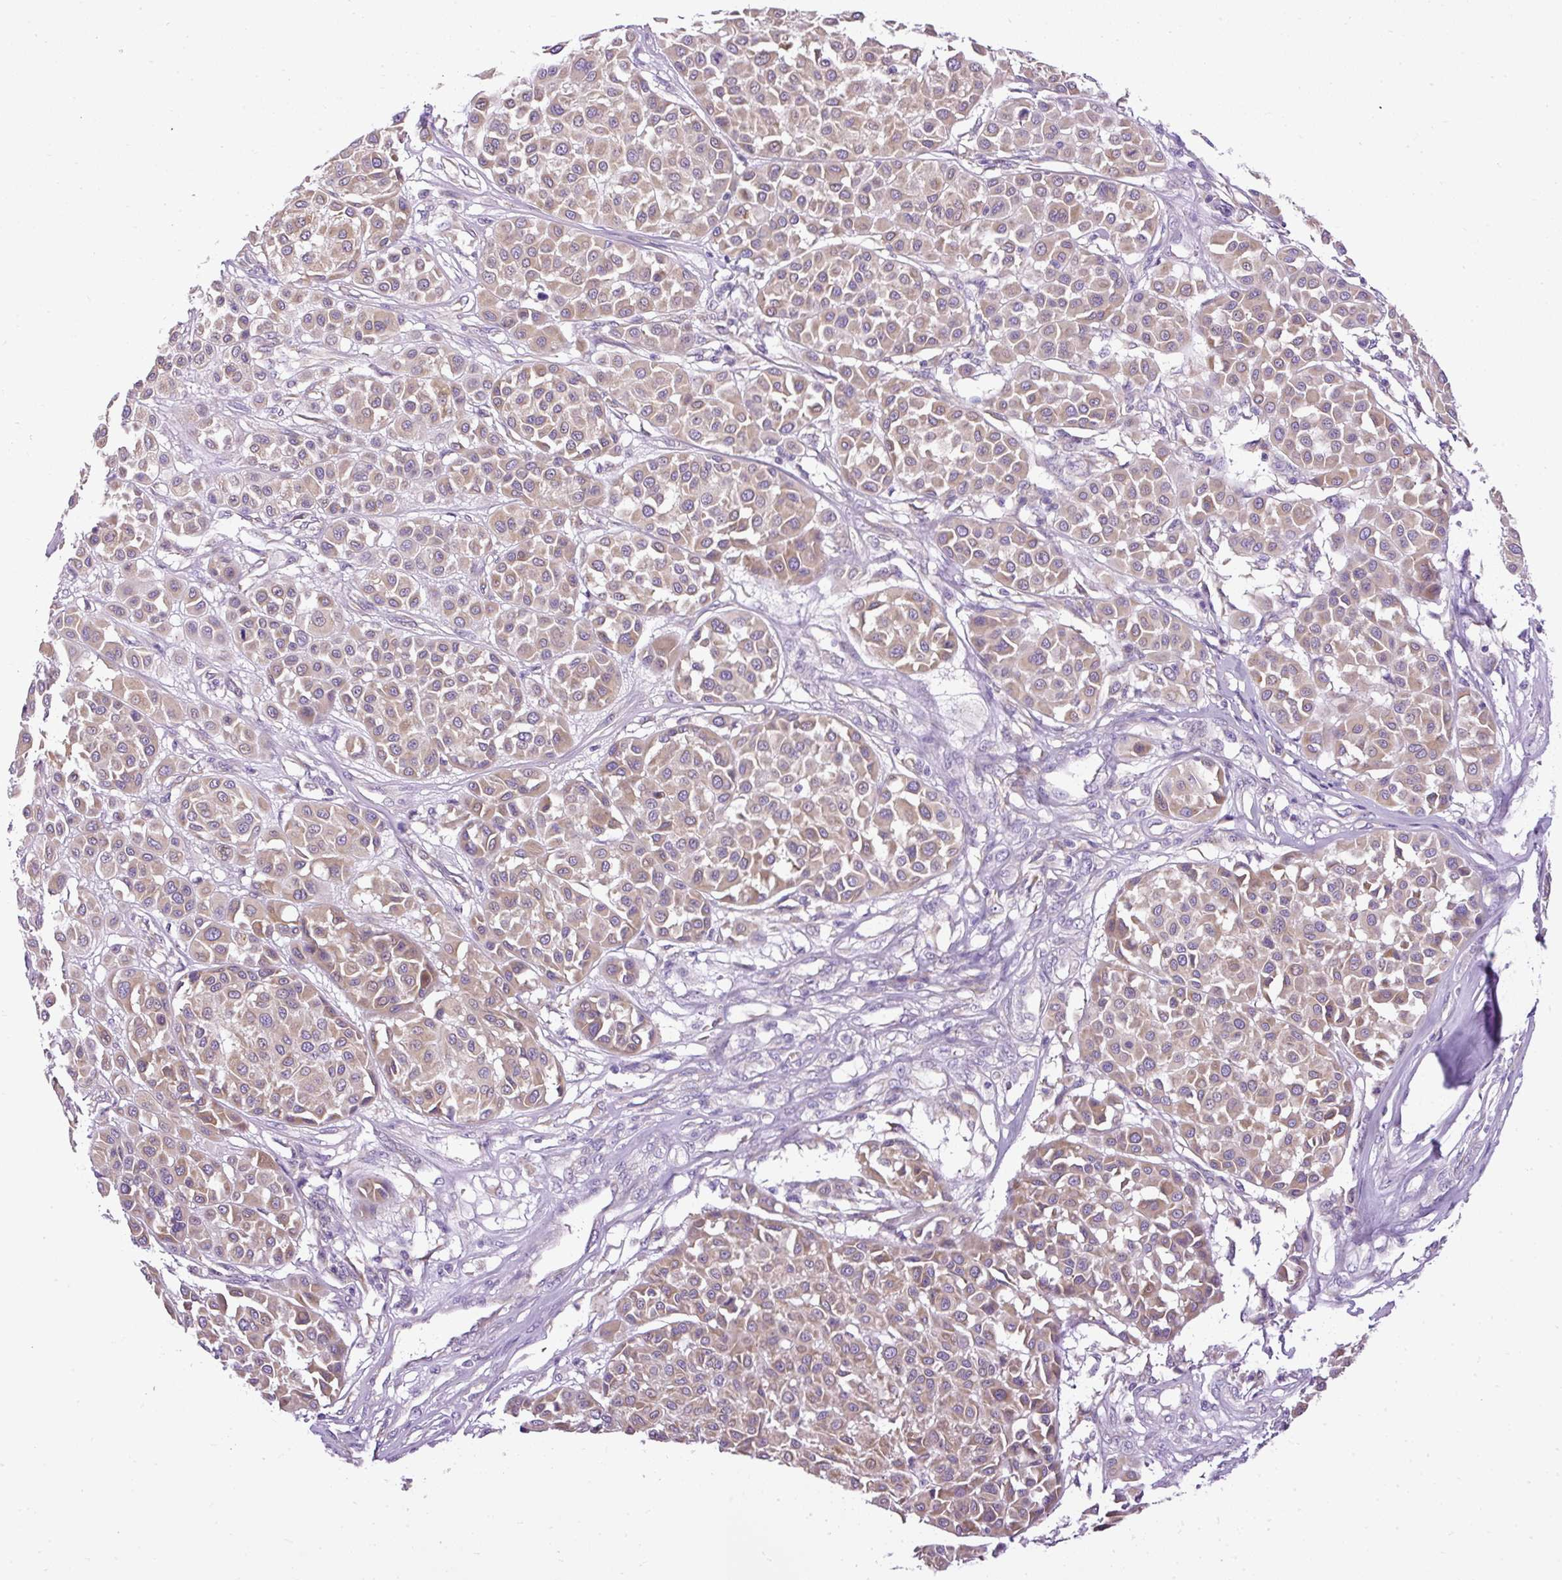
{"staining": {"intensity": "moderate", "quantity": ">75%", "location": "cytoplasmic/membranous"}, "tissue": "melanoma", "cell_type": "Tumor cells", "image_type": "cancer", "snomed": [{"axis": "morphology", "description": "Malignant melanoma, Metastatic site"}, {"axis": "topography", "description": "Soft tissue"}], "caption": "Melanoma stained with DAB immunohistochemistry (IHC) exhibits medium levels of moderate cytoplasmic/membranous staining in approximately >75% of tumor cells. (Stains: DAB (3,3'-diaminobenzidine) in brown, nuclei in blue, Microscopy: brightfield microscopy at high magnification).", "gene": "FAM149A", "patient": {"sex": "male", "age": 41}}